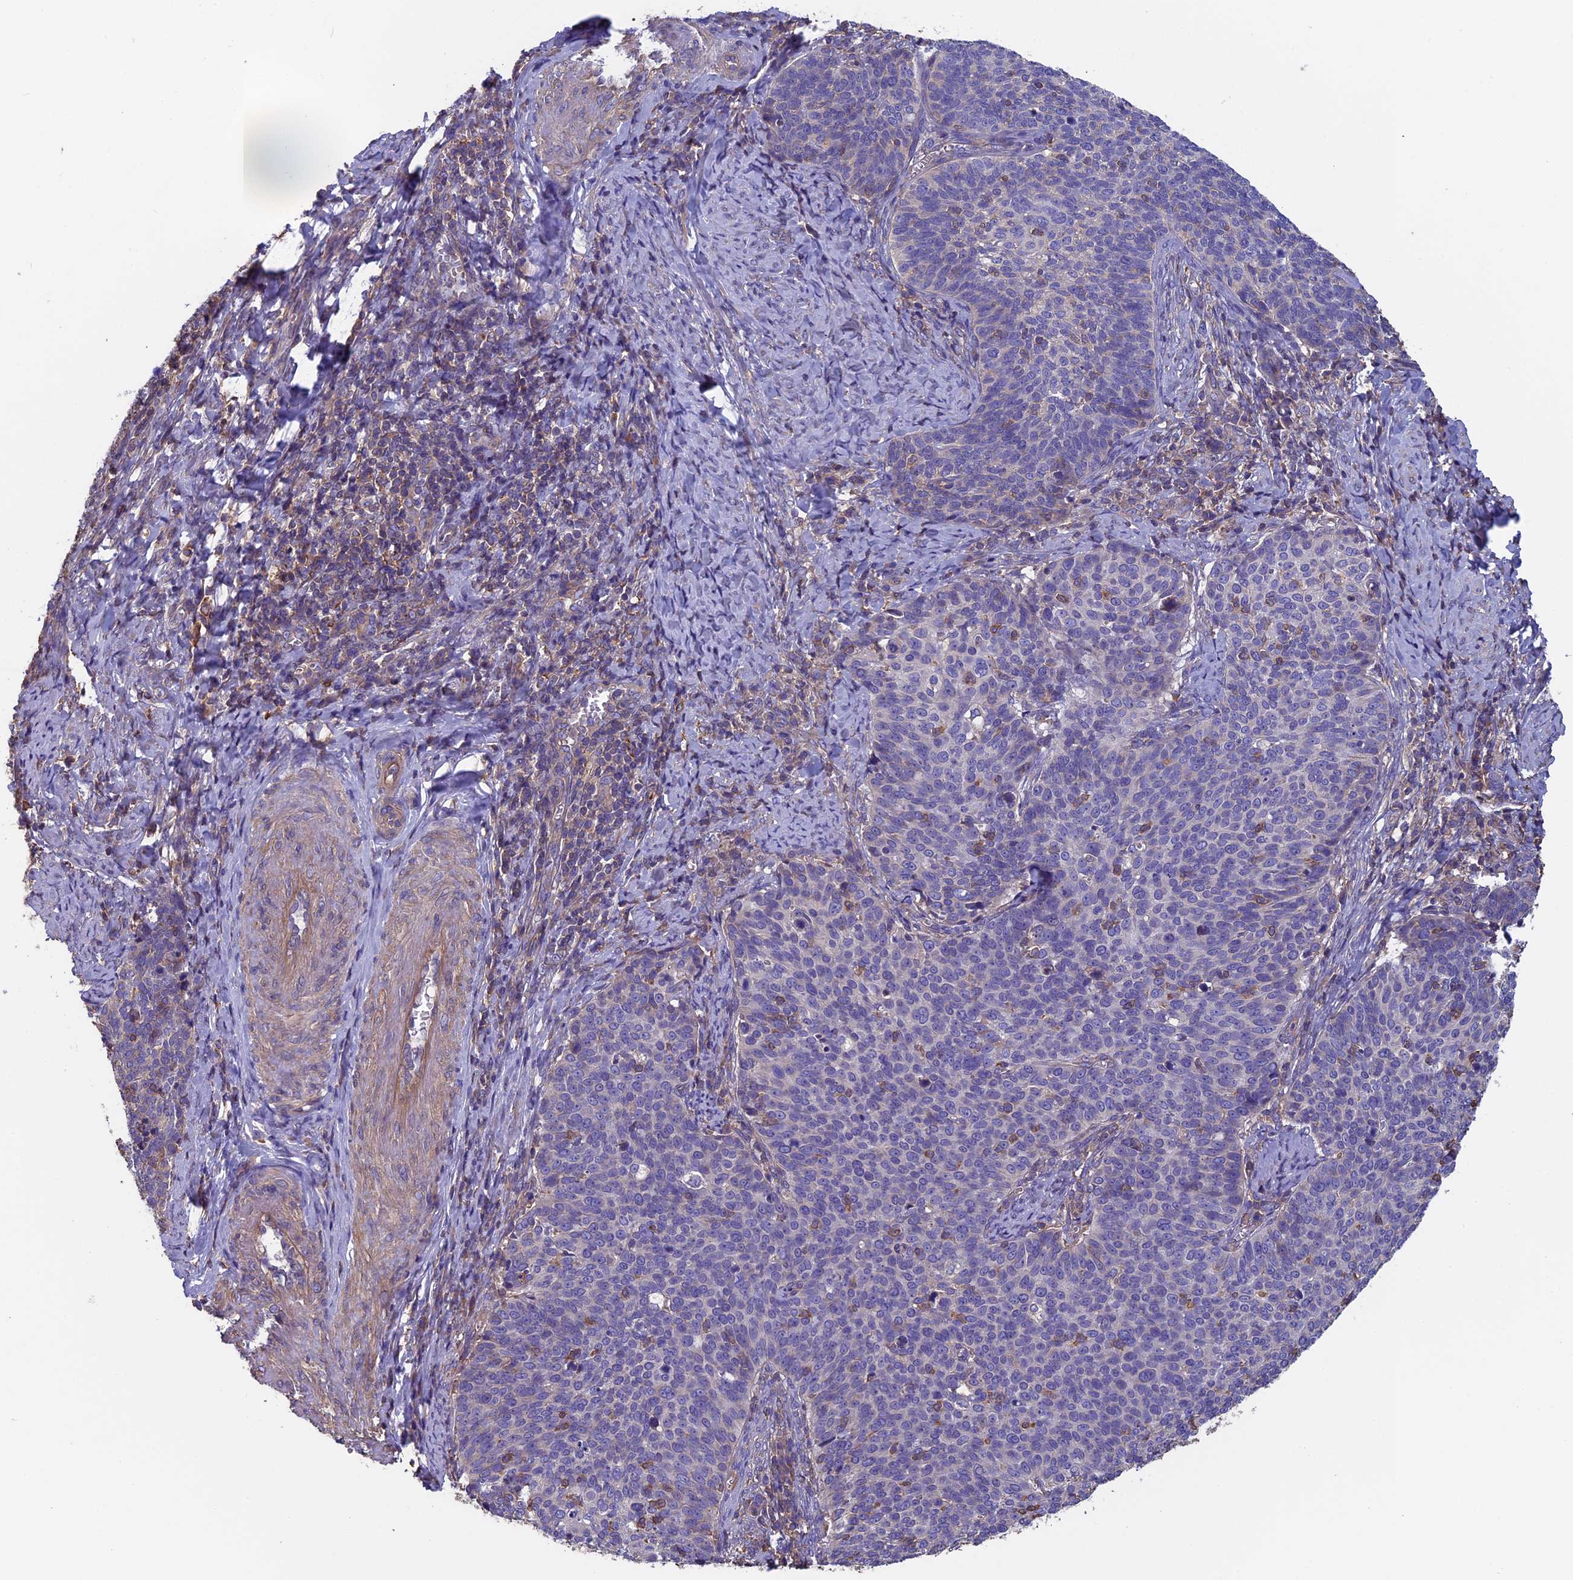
{"staining": {"intensity": "negative", "quantity": "none", "location": "none"}, "tissue": "cervical cancer", "cell_type": "Tumor cells", "image_type": "cancer", "snomed": [{"axis": "morphology", "description": "Normal tissue, NOS"}, {"axis": "morphology", "description": "Squamous cell carcinoma, NOS"}, {"axis": "topography", "description": "Cervix"}], "caption": "Protein analysis of squamous cell carcinoma (cervical) demonstrates no significant positivity in tumor cells. (DAB (3,3'-diaminobenzidine) immunohistochemistry (IHC) visualized using brightfield microscopy, high magnification).", "gene": "CCDC153", "patient": {"sex": "female", "age": 39}}